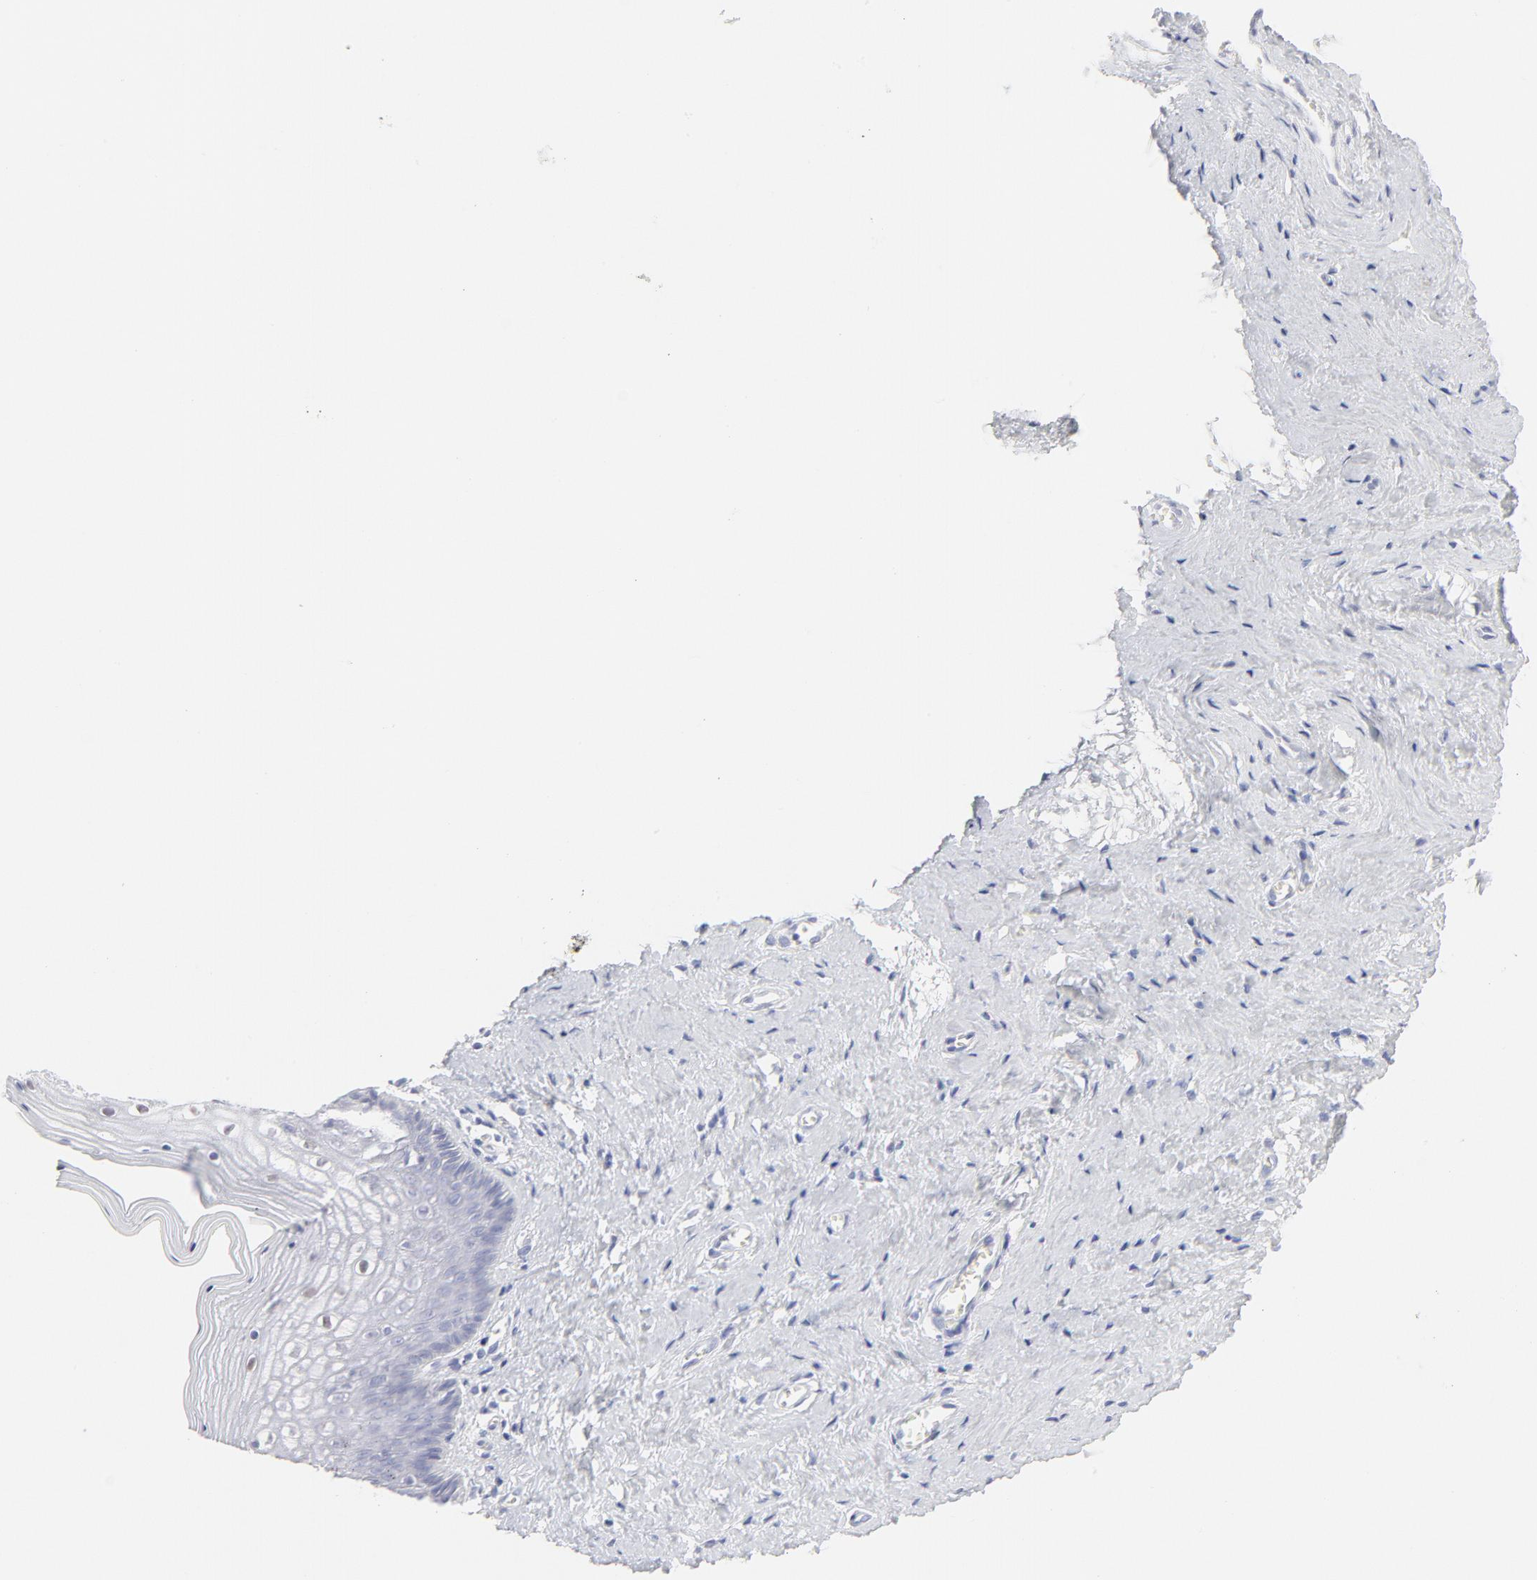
{"staining": {"intensity": "strong", "quantity": "<25%", "location": "nuclear"}, "tissue": "vagina", "cell_type": "Squamous epithelial cells", "image_type": "normal", "snomed": [{"axis": "morphology", "description": "Normal tissue, NOS"}, {"axis": "topography", "description": "Vagina"}], "caption": "DAB immunohistochemical staining of unremarkable vagina displays strong nuclear protein staining in approximately <25% of squamous epithelial cells.", "gene": "ELF3", "patient": {"sex": "female", "age": 46}}